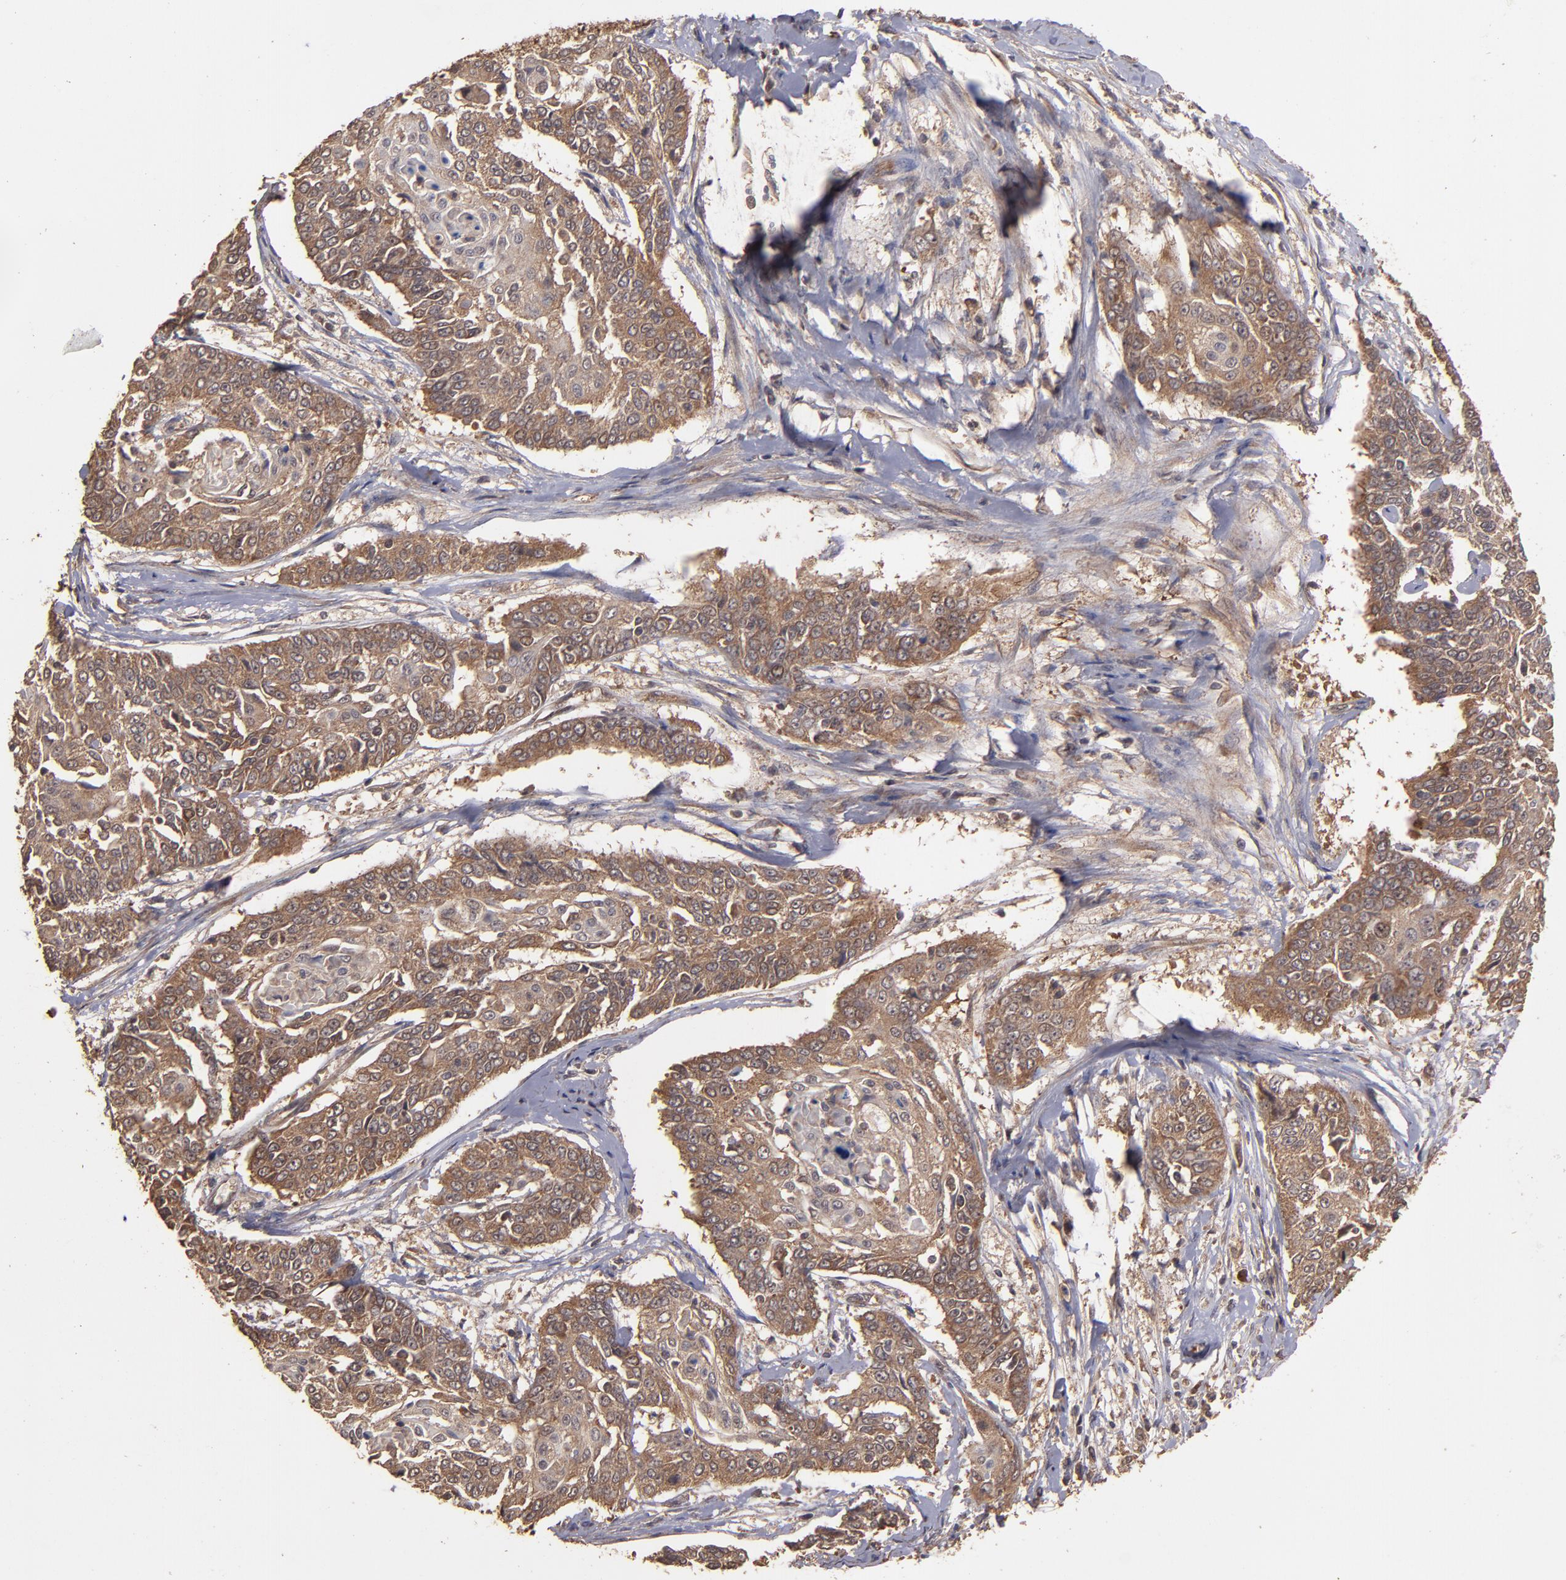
{"staining": {"intensity": "moderate", "quantity": ">75%", "location": "cytoplasmic/membranous"}, "tissue": "cervical cancer", "cell_type": "Tumor cells", "image_type": "cancer", "snomed": [{"axis": "morphology", "description": "Squamous cell carcinoma, NOS"}, {"axis": "topography", "description": "Cervix"}], "caption": "Cervical cancer was stained to show a protein in brown. There is medium levels of moderate cytoplasmic/membranous staining in approximately >75% of tumor cells. (DAB (3,3'-diaminobenzidine) = brown stain, brightfield microscopy at high magnification).", "gene": "TXNDC16", "patient": {"sex": "female", "age": 64}}